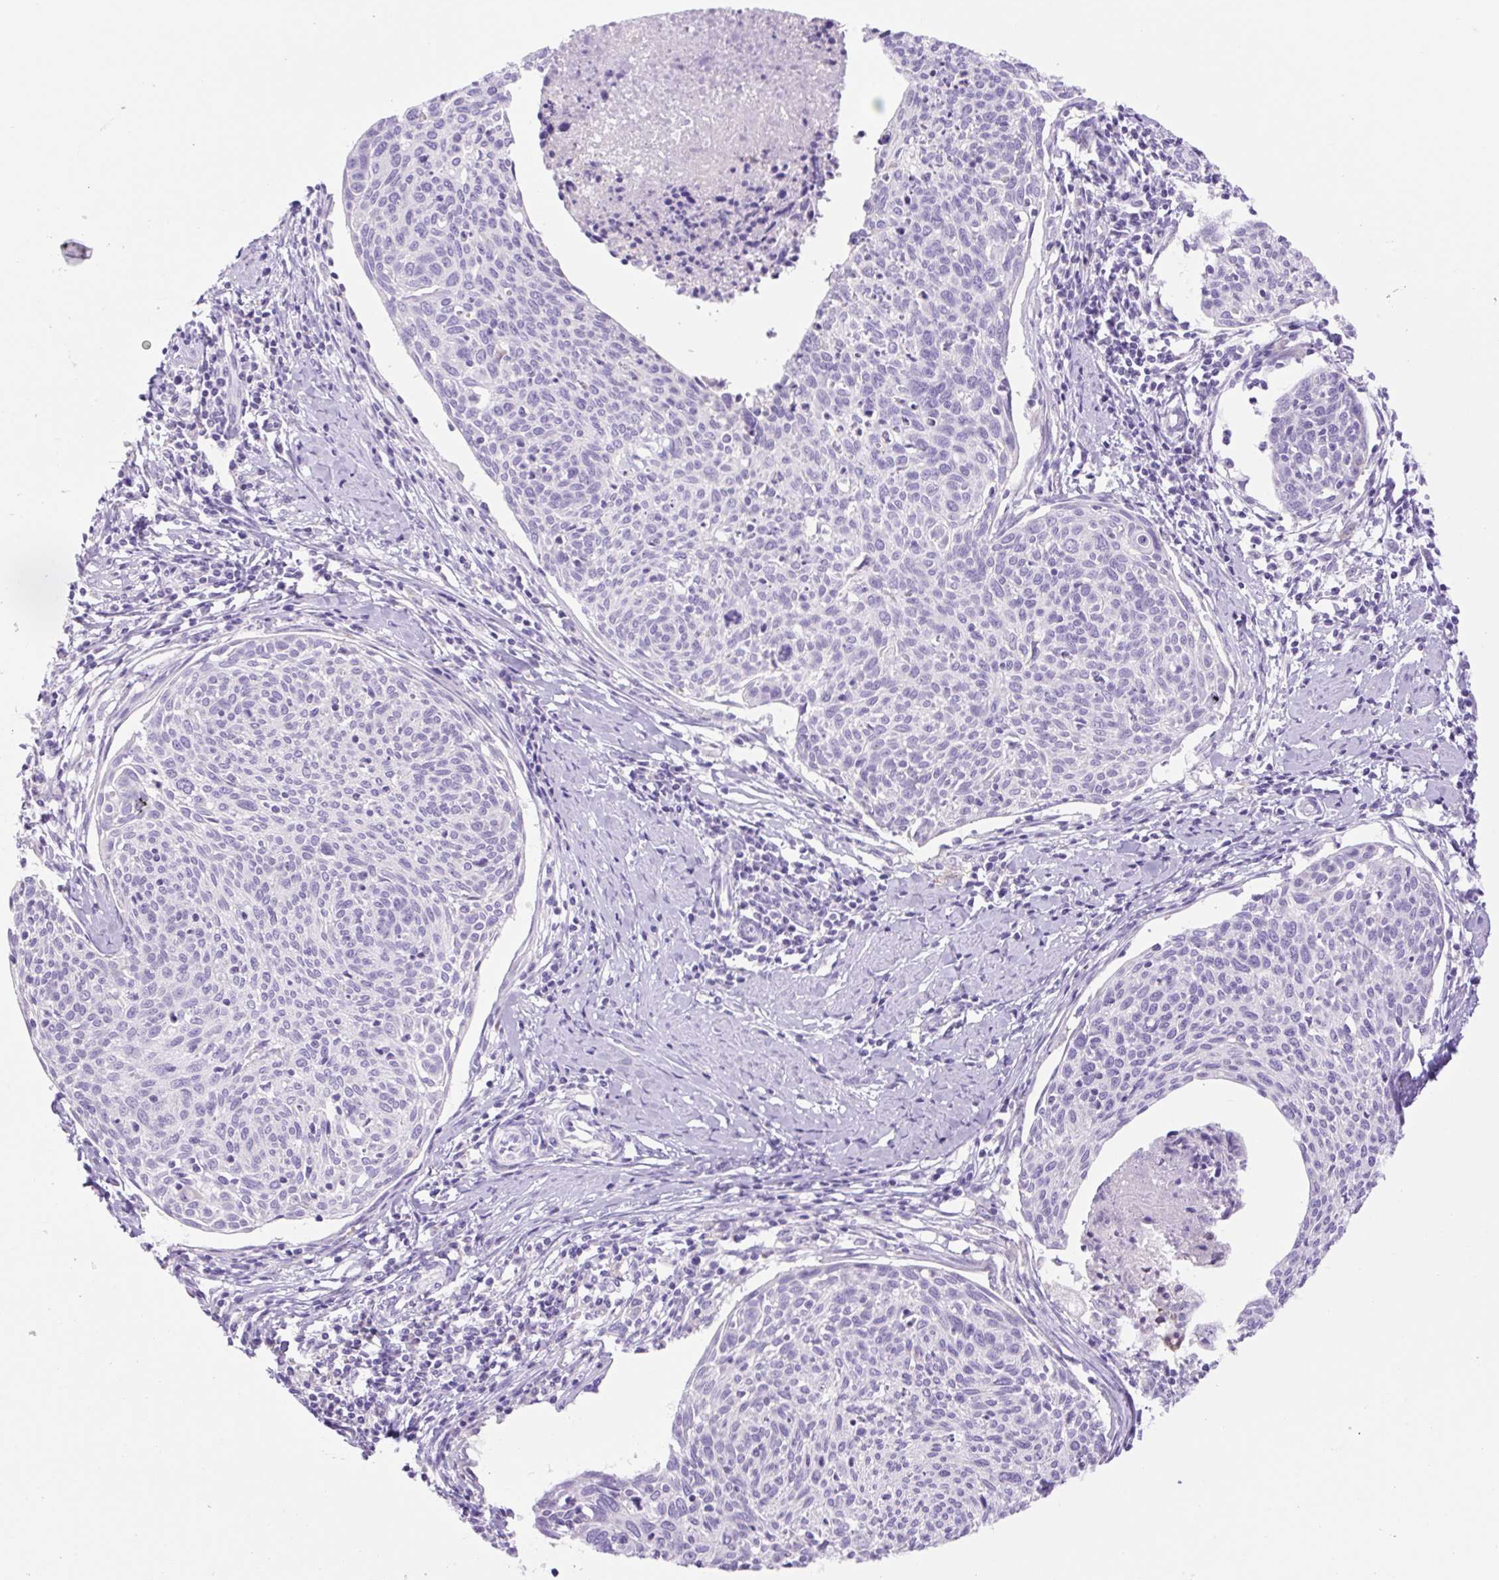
{"staining": {"intensity": "negative", "quantity": "none", "location": "none"}, "tissue": "cervical cancer", "cell_type": "Tumor cells", "image_type": "cancer", "snomed": [{"axis": "morphology", "description": "Squamous cell carcinoma, NOS"}, {"axis": "topography", "description": "Cervix"}], "caption": "A histopathology image of cervical squamous cell carcinoma stained for a protein shows no brown staining in tumor cells.", "gene": "SLC25A40", "patient": {"sex": "female", "age": 49}}